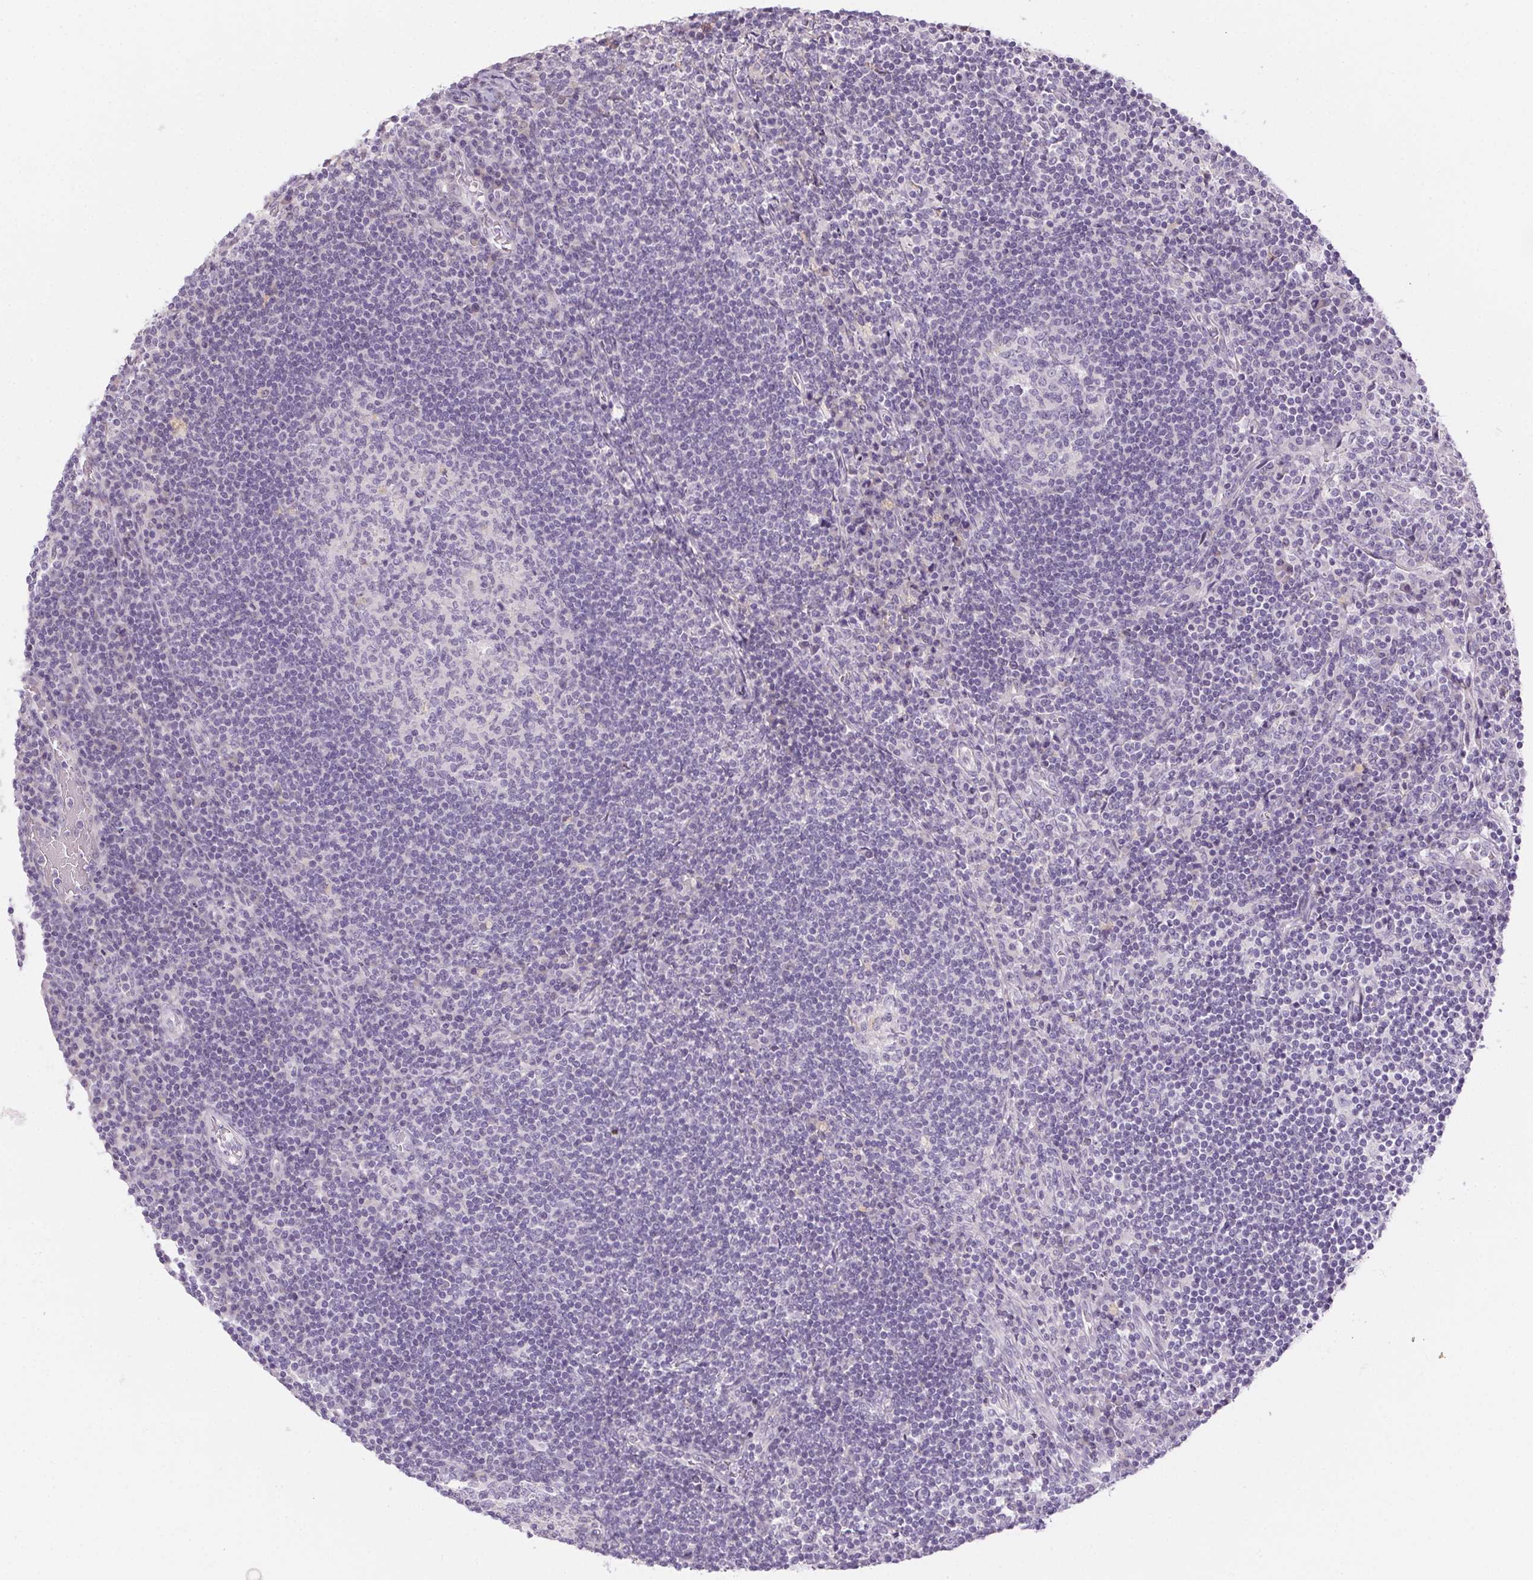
{"staining": {"intensity": "negative", "quantity": "none", "location": "none"}, "tissue": "lymph node", "cell_type": "Germinal center cells", "image_type": "normal", "snomed": [{"axis": "morphology", "description": "Normal tissue, NOS"}, {"axis": "topography", "description": "Lymph node"}], "caption": "Immunohistochemistry (IHC) of unremarkable lymph node exhibits no staining in germinal center cells. Brightfield microscopy of IHC stained with DAB (brown) and hematoxylin (blue), captured at high magnification.", "gene": "CTCFL", "patient": {"sex": "male", "age": 67}}